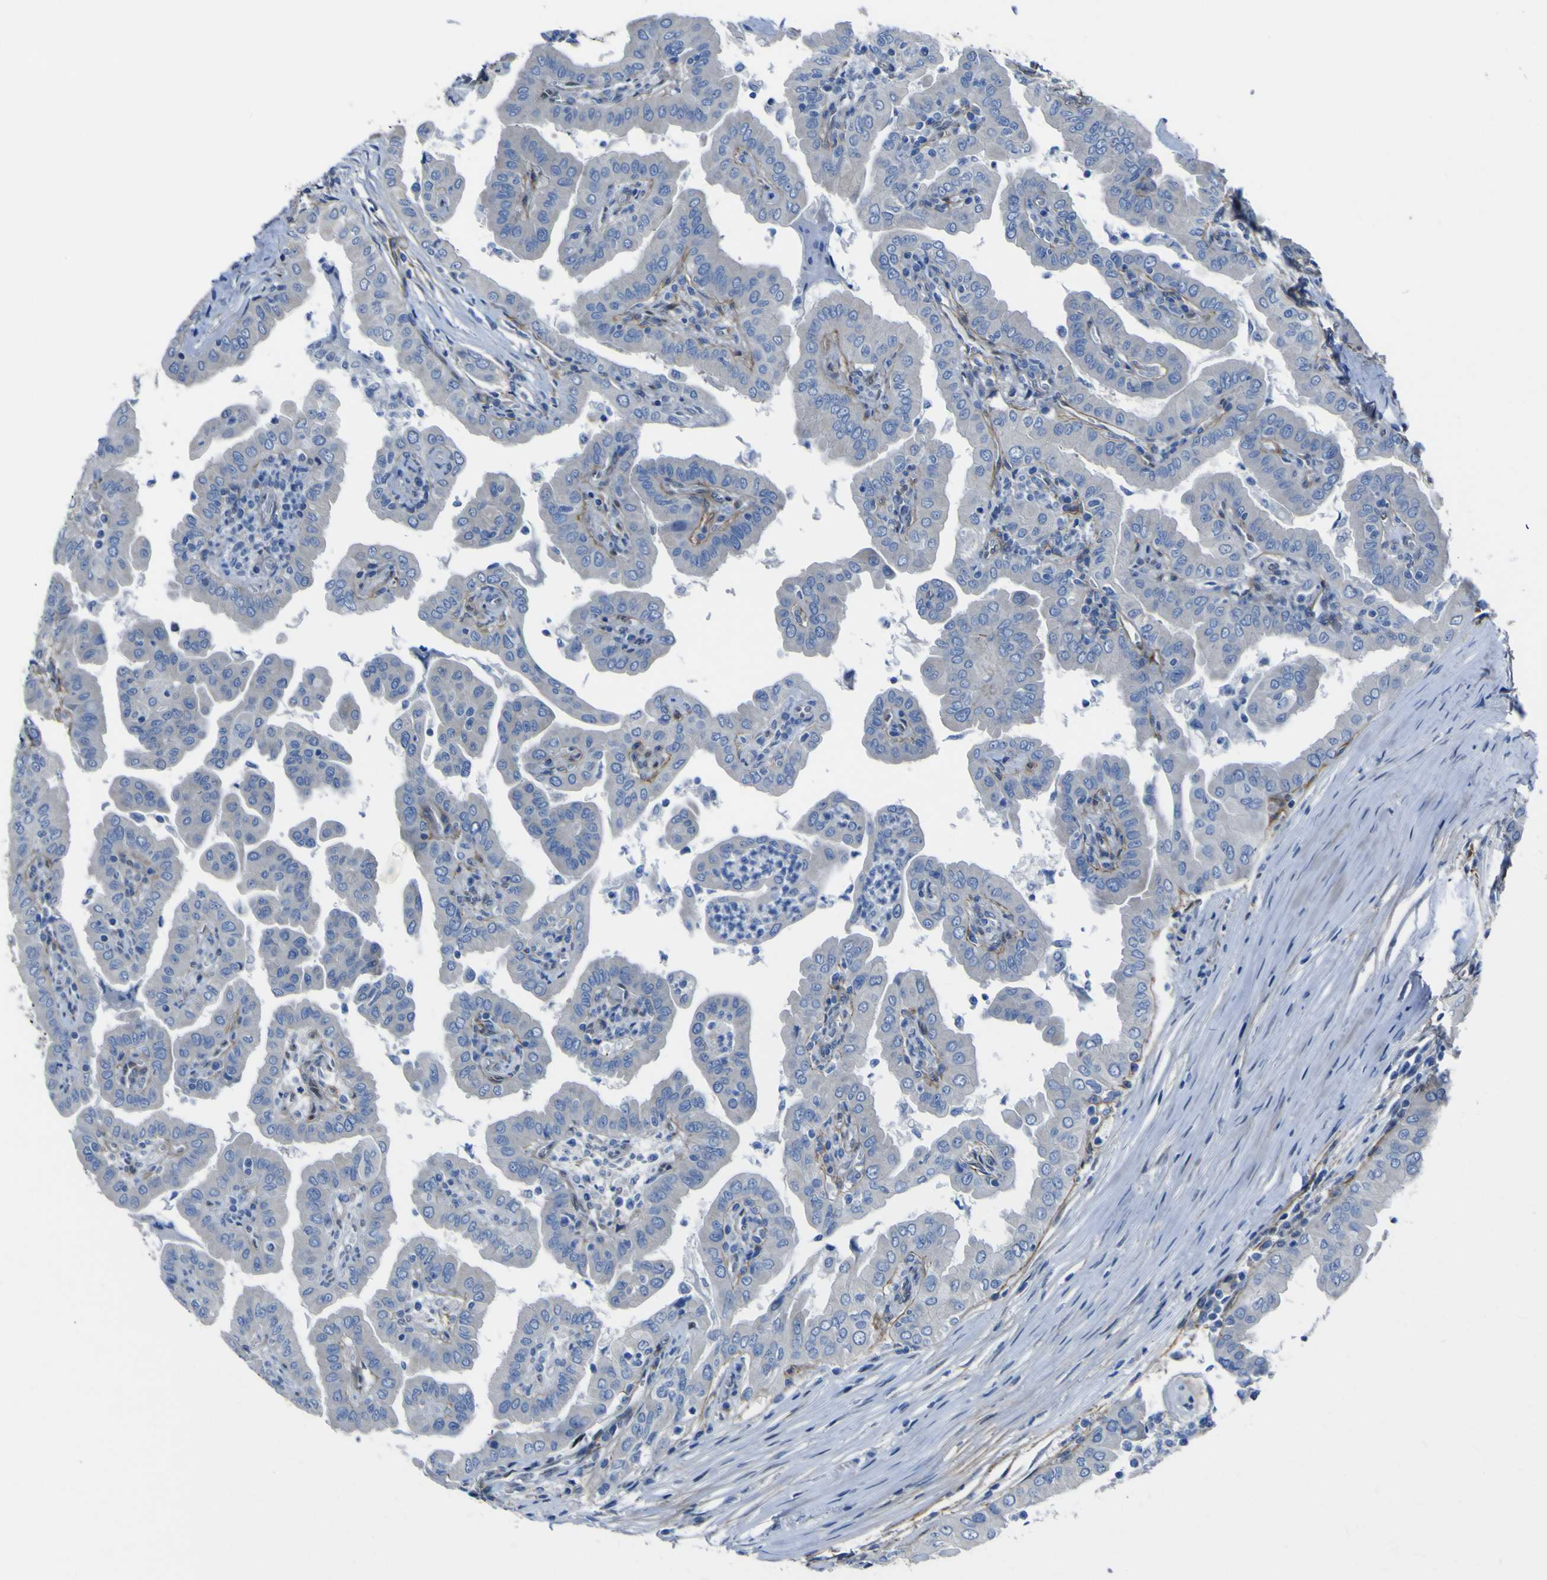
{"staining": {"intensity": "negative", "quantity": "none", "location": "none"}, "tissue": "thyroid cancer", "cell_type": "Tumor cells", "image_type": "cancer", "snomed": [{"axis": "morphology", "description": "Papillary adenocarcinoma, NOS"}, {"axis": "topography", "description": "Thyroid gland"}], "caption": "IHC image of human papillary adenocarcinoma (thyroid) stained for a protein (brown), which exhibits no staining in tumor cells. (DAB IHC with hematoxylin counter stain).", "gene": "LRRN1", "patient": {"sex": "male", "age": 33}}